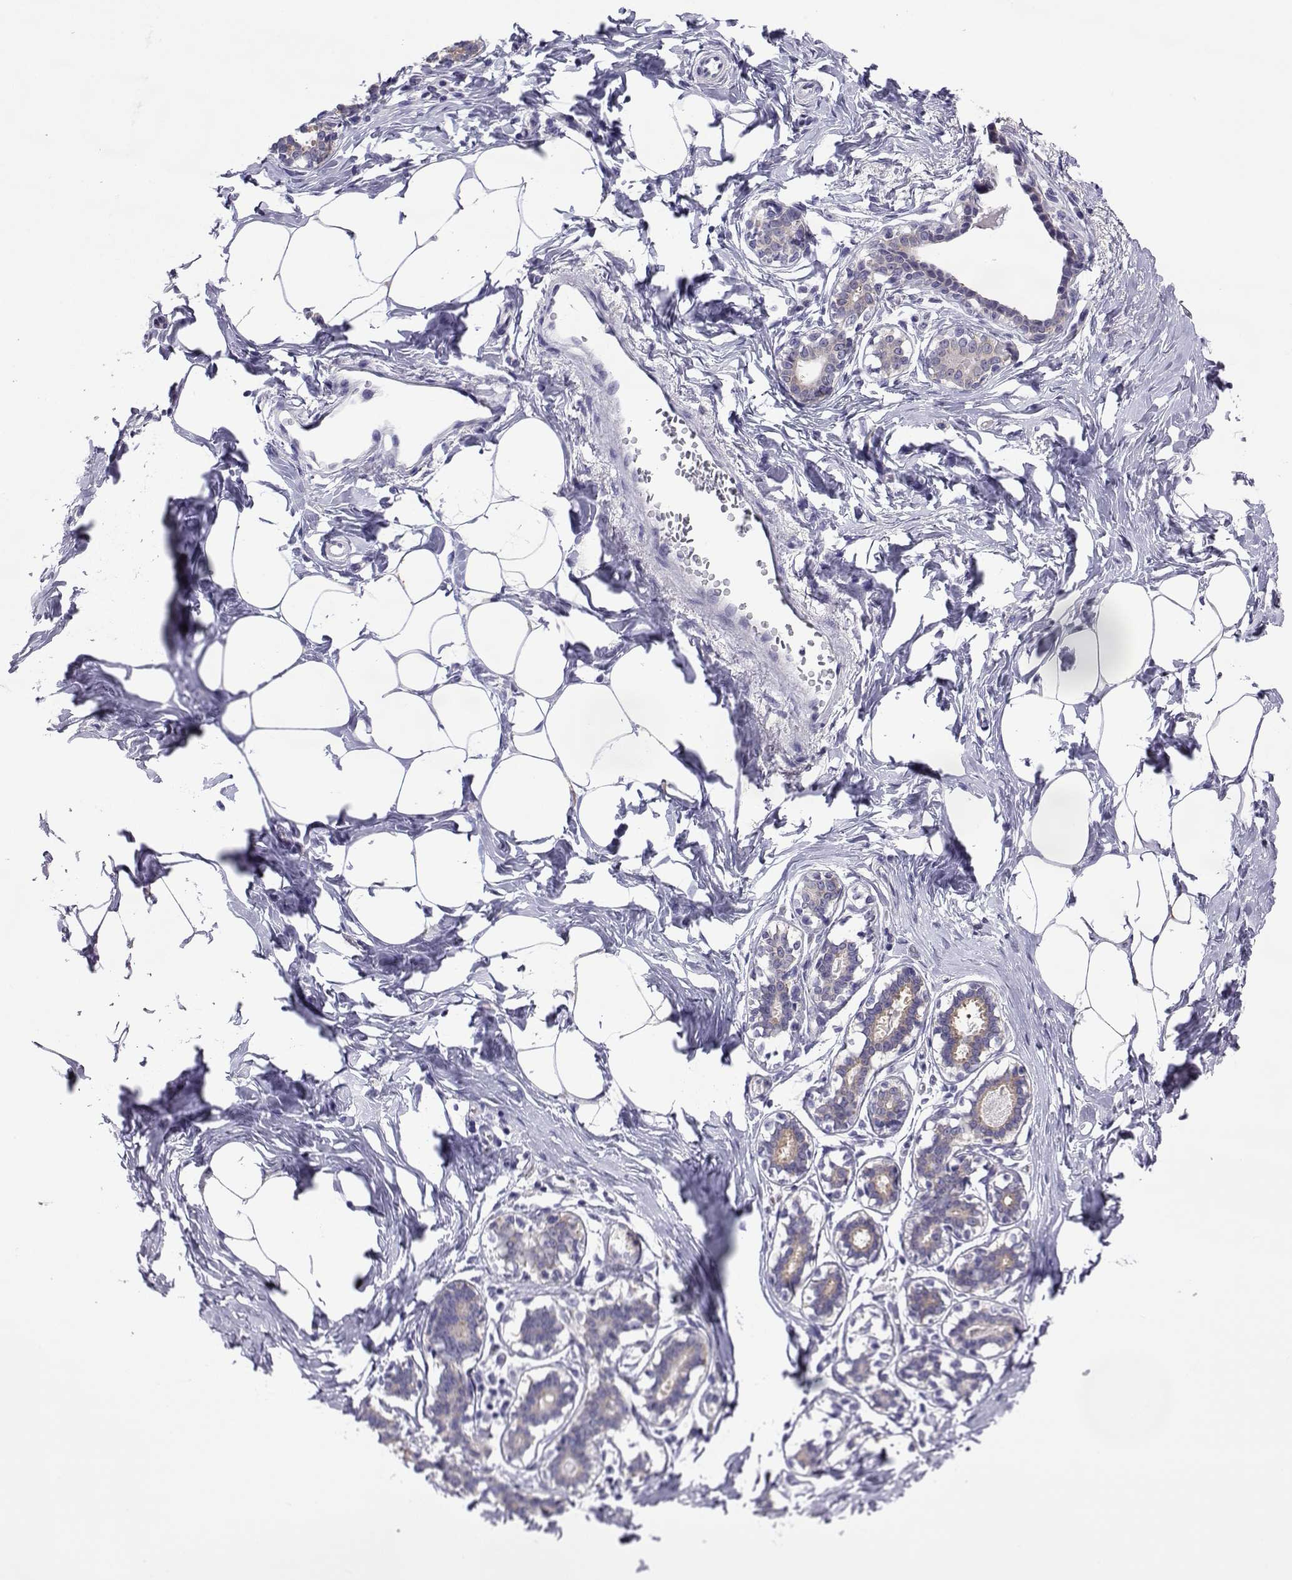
{"staining": {"intensity": "negative", "quantity": "none", "location": "none"}, "tissue": "breast", "cell_type": "Adipocytes", "image_type": "normal", "snomed": [{"axis": "morphology", "description": "Normal tissue, NOS"}, {"axis": "morphology", "description": "Lobular carcinoma, in situ"}, {"axis": "topography", "description": "Breast"}], "caption": "IHC of benign breast demonstrates no staining in adipocytes. (DAB immunohistochemistry (IHC) with hematoxylin counter stain).", "gene": "COL22A1", "patient": {"sex": "female", "age": 35}}